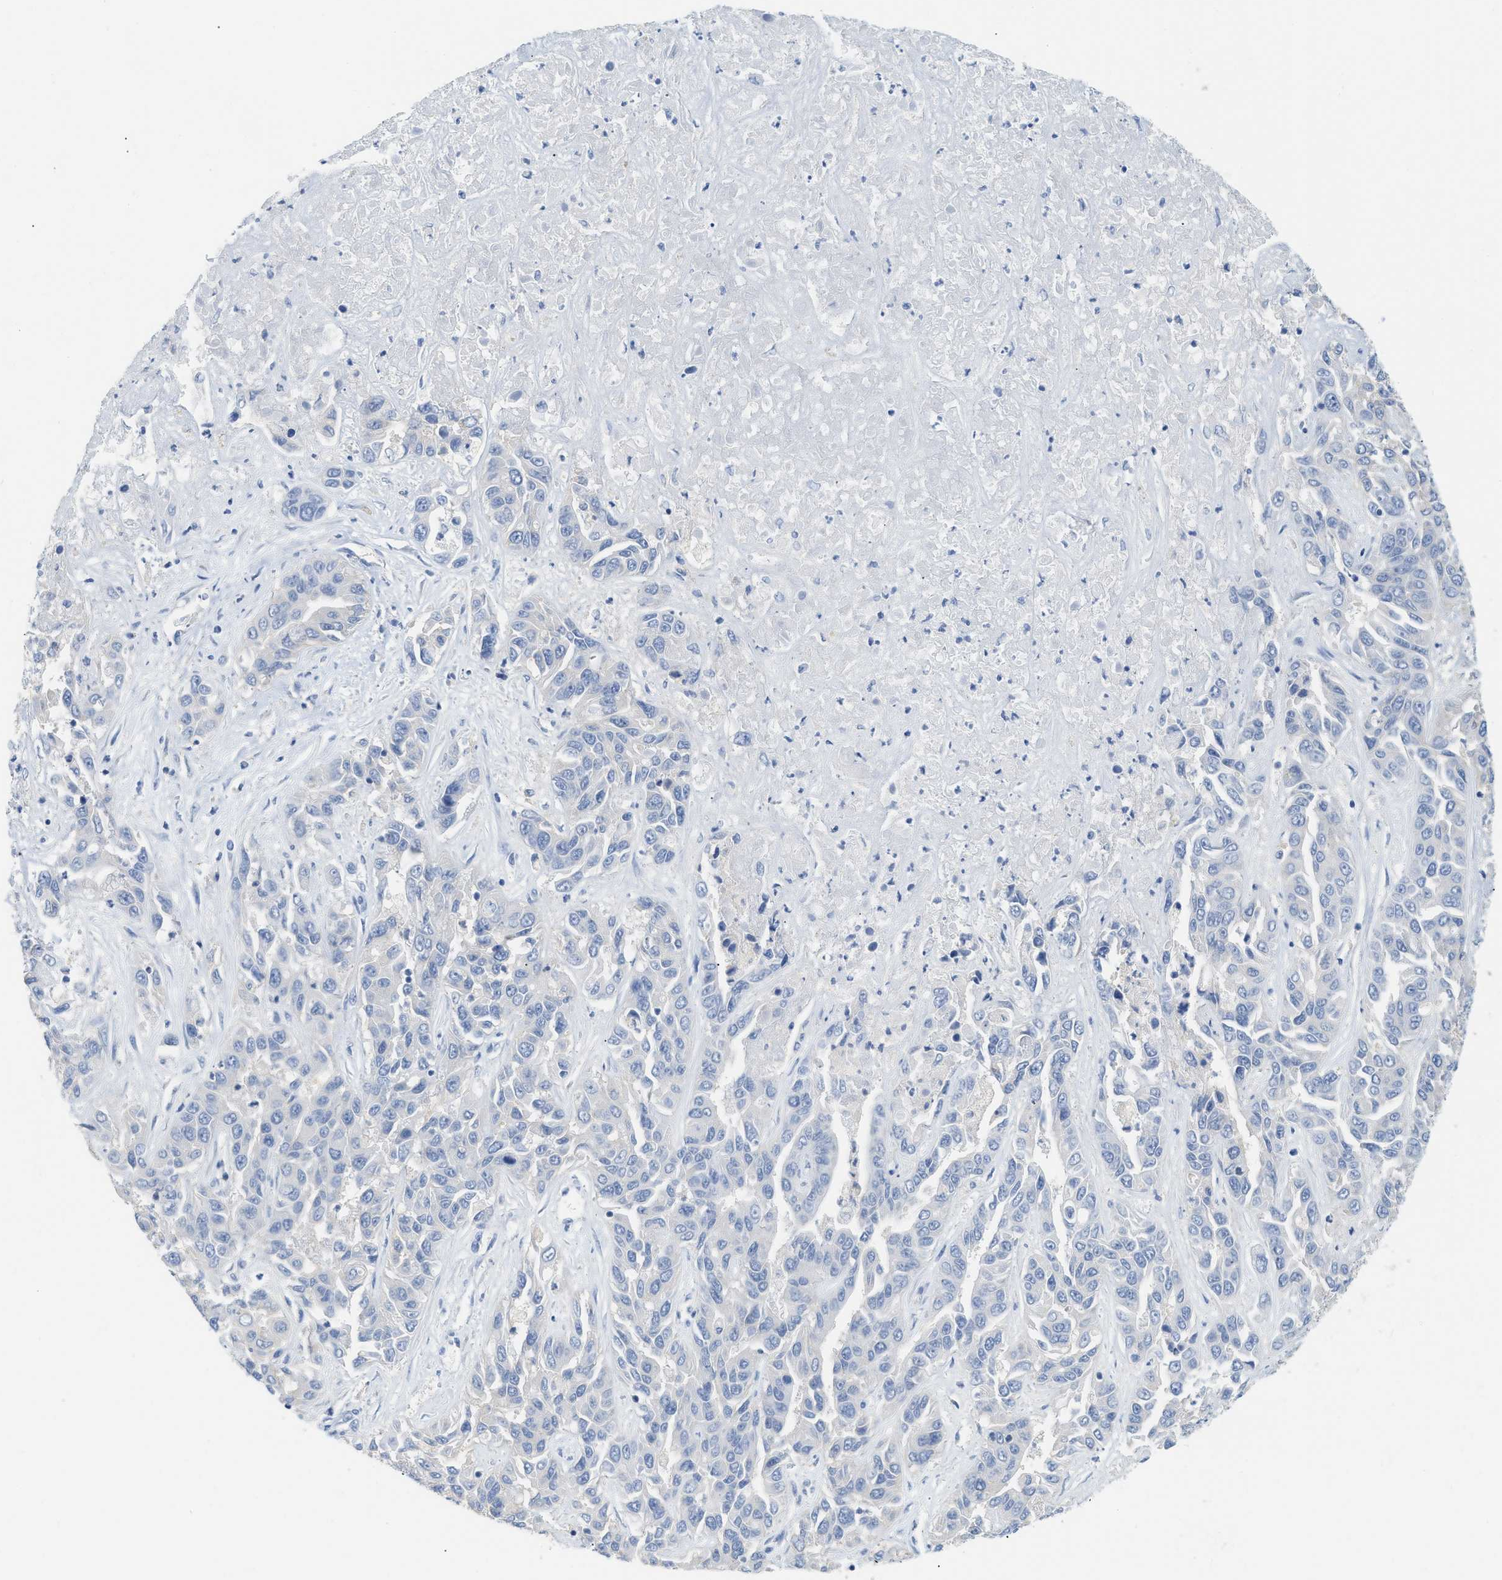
{"staining": {"intensity": "negative", "quantity": "none", "location": "none"}, "tissue": "liver cancer", "cell_type": "Tumor cells", "image_type": "cancer", "snomed": [{"axis": "morphology", "description": "Cholangiocarcinoma"}, {"axis": "topography", "description": "Liver"}], "caption": "Immunohistochemical staining of liver cancer (cholangiocarcinoma) shows no significant staining in tumor cells. The staining is performed using DAB brown chromogen with nuclei counter-stained in using hematoxylin.", "gene": "PAPPA", "patient": {"sex": "female", "age": 52}}